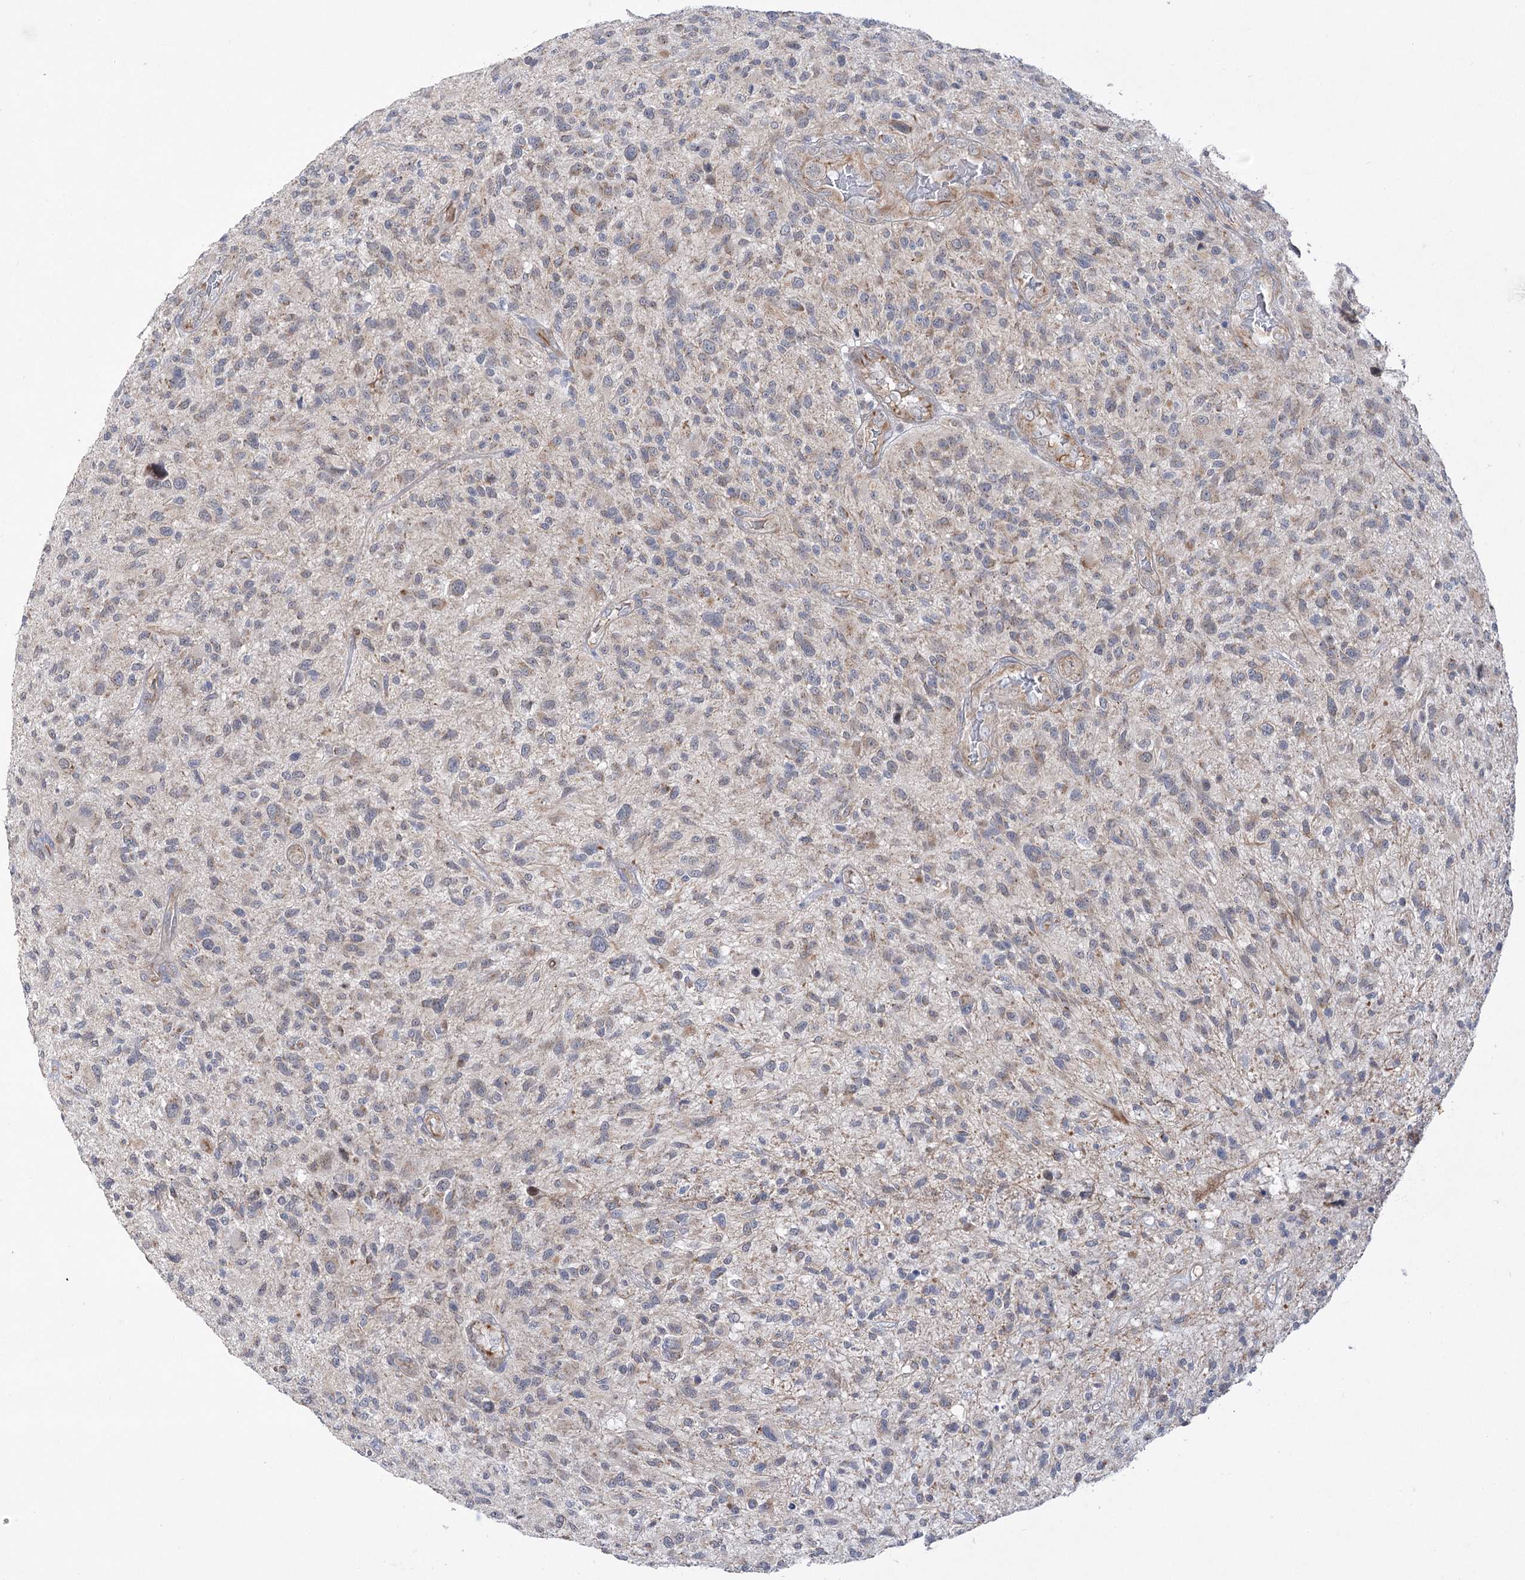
{"staining": {"intensity": "weak", "quantity": "<25%", "location": "cytoplasmic/membranous"}, "tissue": "glioma", "cell_type": "Tumor cells", "image_type": "cancer", "snomed": [{"axis": "morphology", "description": "Glioma, malignant, High grade"}, {"axis": "topography", "description": "Brain"}], "caption": "DAB immunohistochemical staining of human malignant glioma (high-grade) displays no significant expression in tumor cells.", "gene": "ECHDC3", "patient": {"sex": "male", "age": 47}}